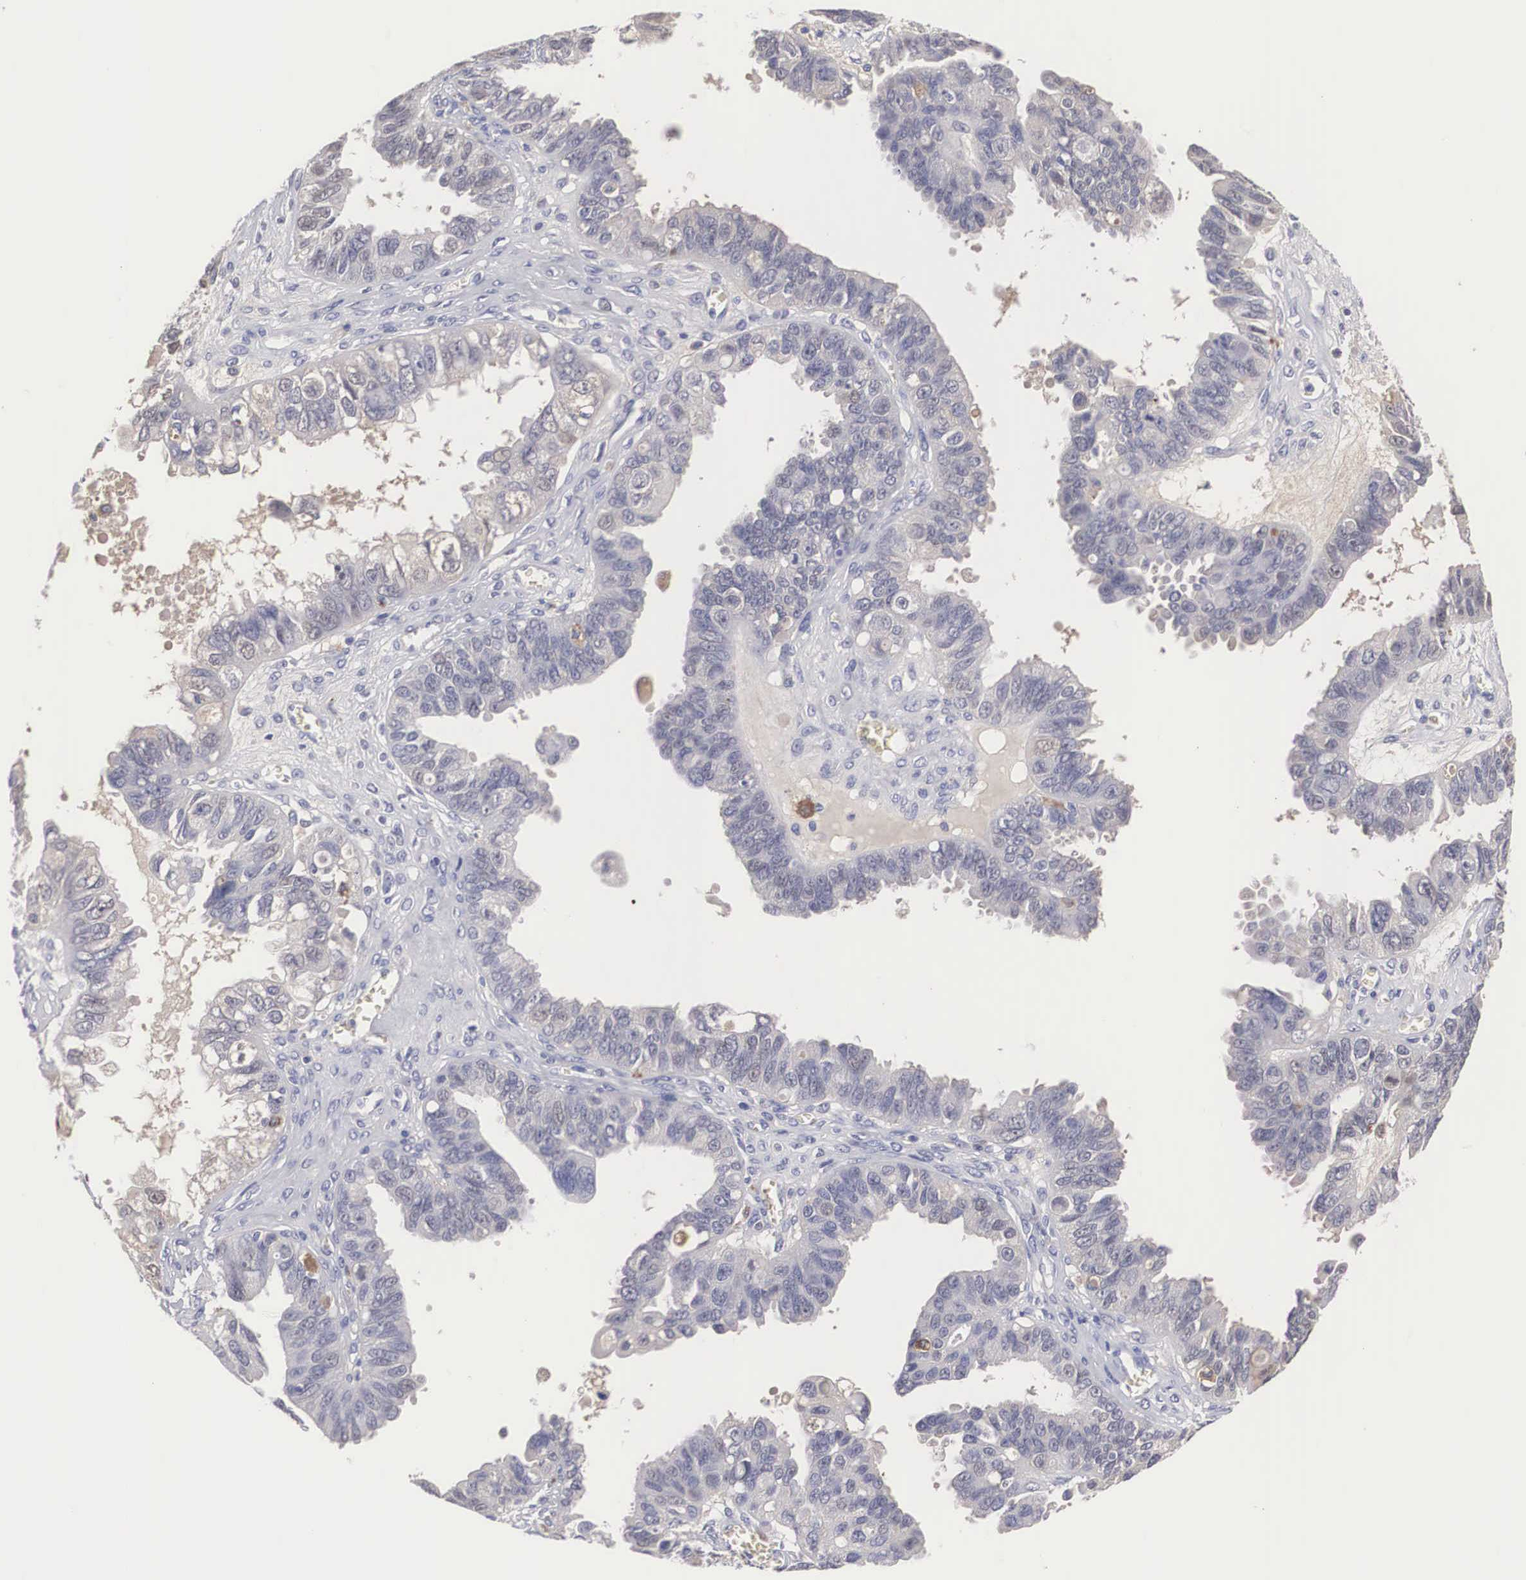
{"staining": {"intensity": "weak", "quantity": "<25%", "location": "cytoplasmic/membranous"}, "tissue": "ovarian cancer", "cell_type": "Tumor cells", "image_type": "cancer", "snomed": [{"axis": "morphology", "description": "Carcinoma, endometroid"}, {"axis": "topography", "description": "Ovary"}], "caption": "IHC micrograph of neoplastic tissue: ovarian endometroid carcinoma stained with DAB (3,3'-diaminobenzidine) demonstrates no significant protein positivity in tumor cells.", "gene": "ABHD4", "patient": {"sex": "female", "age": 85}}